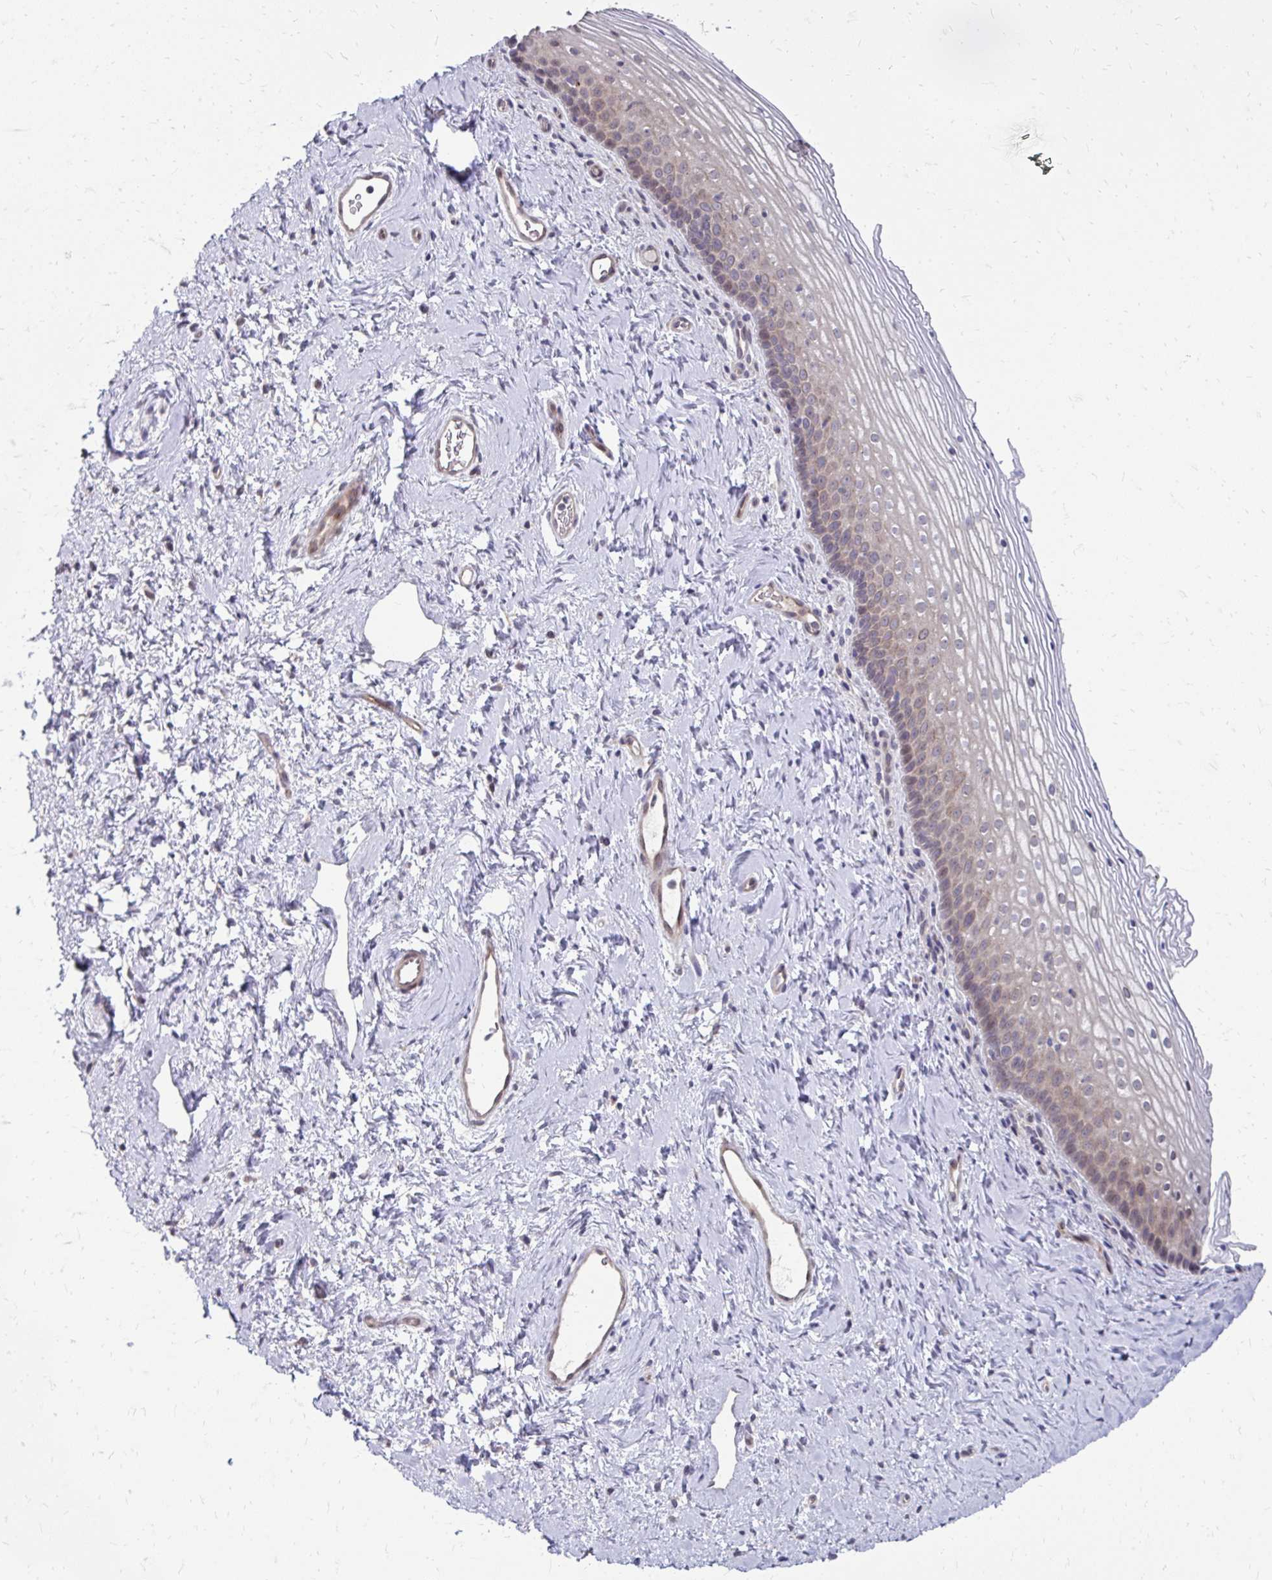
{"staining": {"intensity": "negative", "quantity": "none", "location": "none"}, "tissue": "vagina", "cell_type": "Squamous epithelial cells", "image_type": "normal", "snomed": [{"axis": "morphology", "description": "Normal tissue, NOS"}, {"axis": "morphology", "description": "Squamous cell carcinoma, NOS"}, {"axis": "topography", "description": "Vagina"}, {"axis": "topography", "description": "Cervix"}], "caption": "Image shows no significant protein expression in squamous epithelial cells of unremarkable vagina. (IHC, brightfield microscopy, high magnification).", "gene": "ITPR2", "patient": {"sex": "female", "age": 45}}